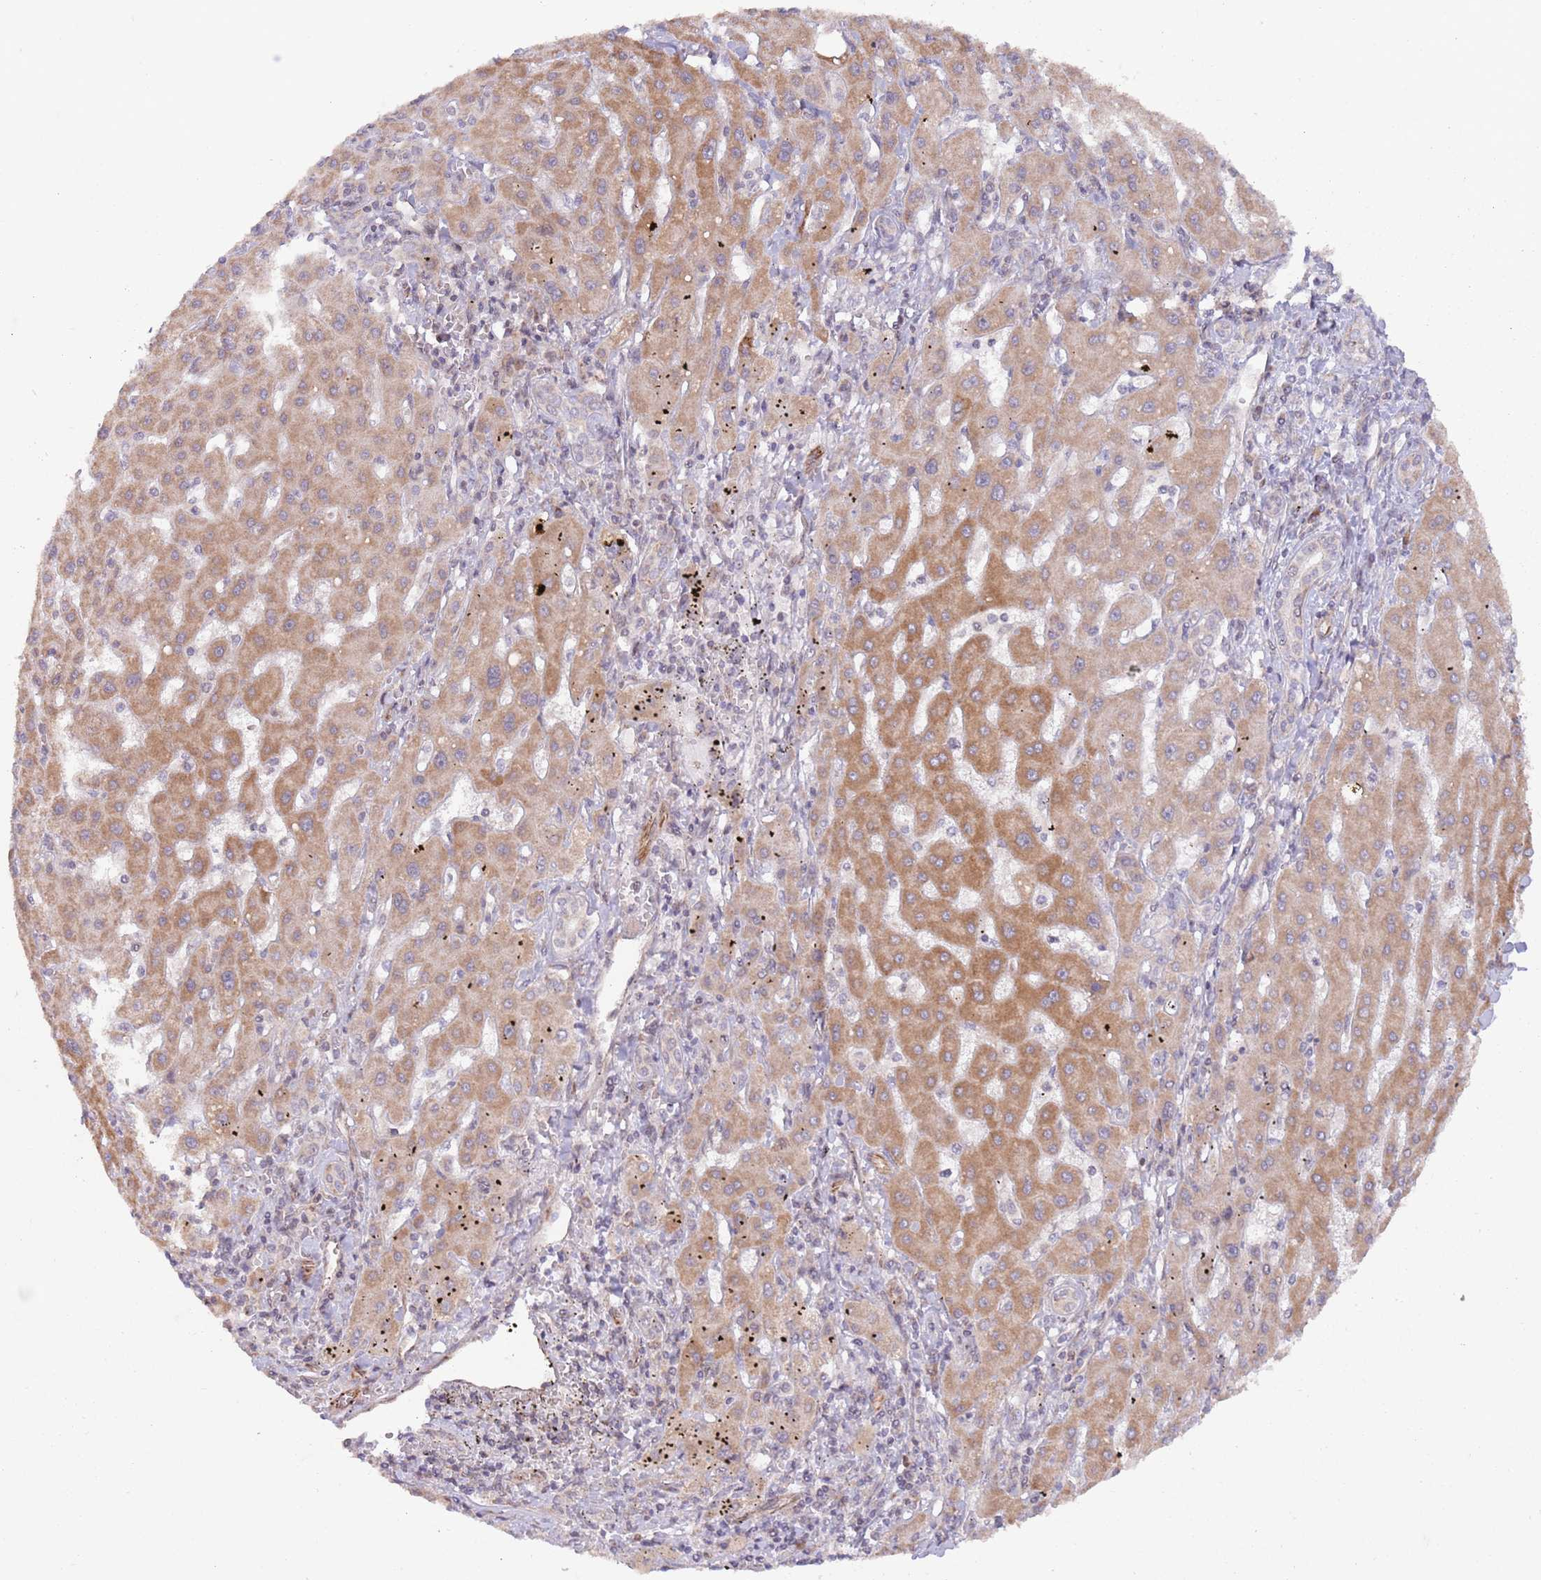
{"staining": {"intensity": "moderate", "quantity": "25%-75%", "location": "cytoplasmic/membranous"}, "tissue": "liver cancer", "cell_type": "Tumor cells", "image_type": "cancer", "snomed": [{"axis": "morphology", "description": "Carcinoma, Hepatocellular, NOS"}, {"axis": "topography", "description": "Liver"}], "caption": "Protein staining of hepatocellular carcinoma (liver) tissue displays moderate cytoplasmic/membranous expression in approximately 25%-75% of tumor cells.", "gene": "CHD9", "patient": {"sex": "male", "age": 72}}